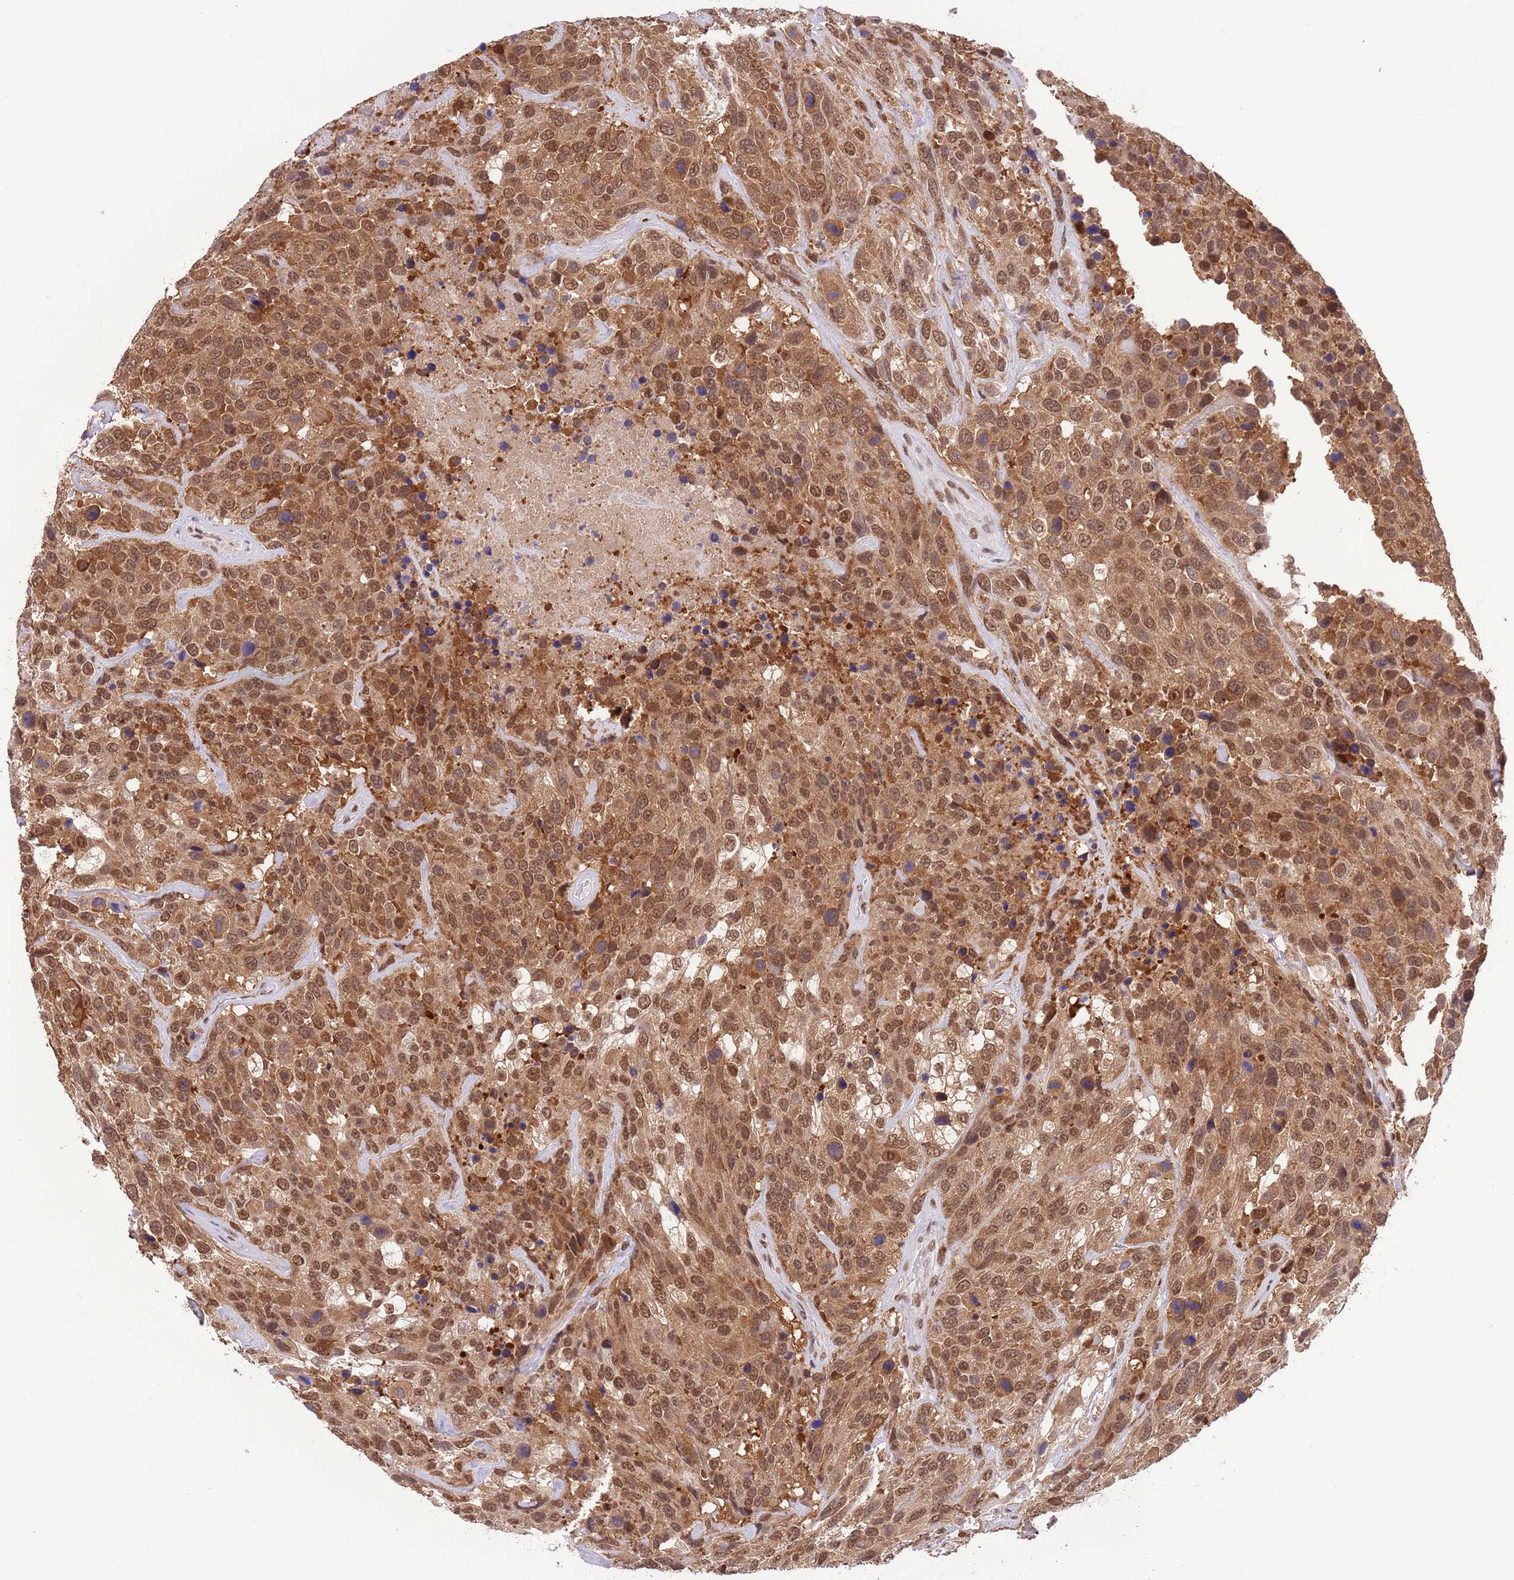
{"staining": {"intensity": "moderate", "quantity": ">75%", "location": "cytoplasmic/membranous,nuclear"}, "tissue": "urothelial cancer", "cell_type": "Tumor cells", "image_type": "cancer", "snomed": [{"axis": "morphology", "description": "Urothelial carcinoma, High grade"}, {"axis": "topography", "description": "Urinary bladder"}], "caption": "Brown immunohistochemical staining in human high-grade urothelial carcinoma displays moderate cytoplasmic/membranous and nuclear expression in about >75% of tumor cells. (brown staining indicates protein expression, while blue staining denotes nuclei).", "gene": "TRIM32", "patient": {"sex": "male", "age": 56}}